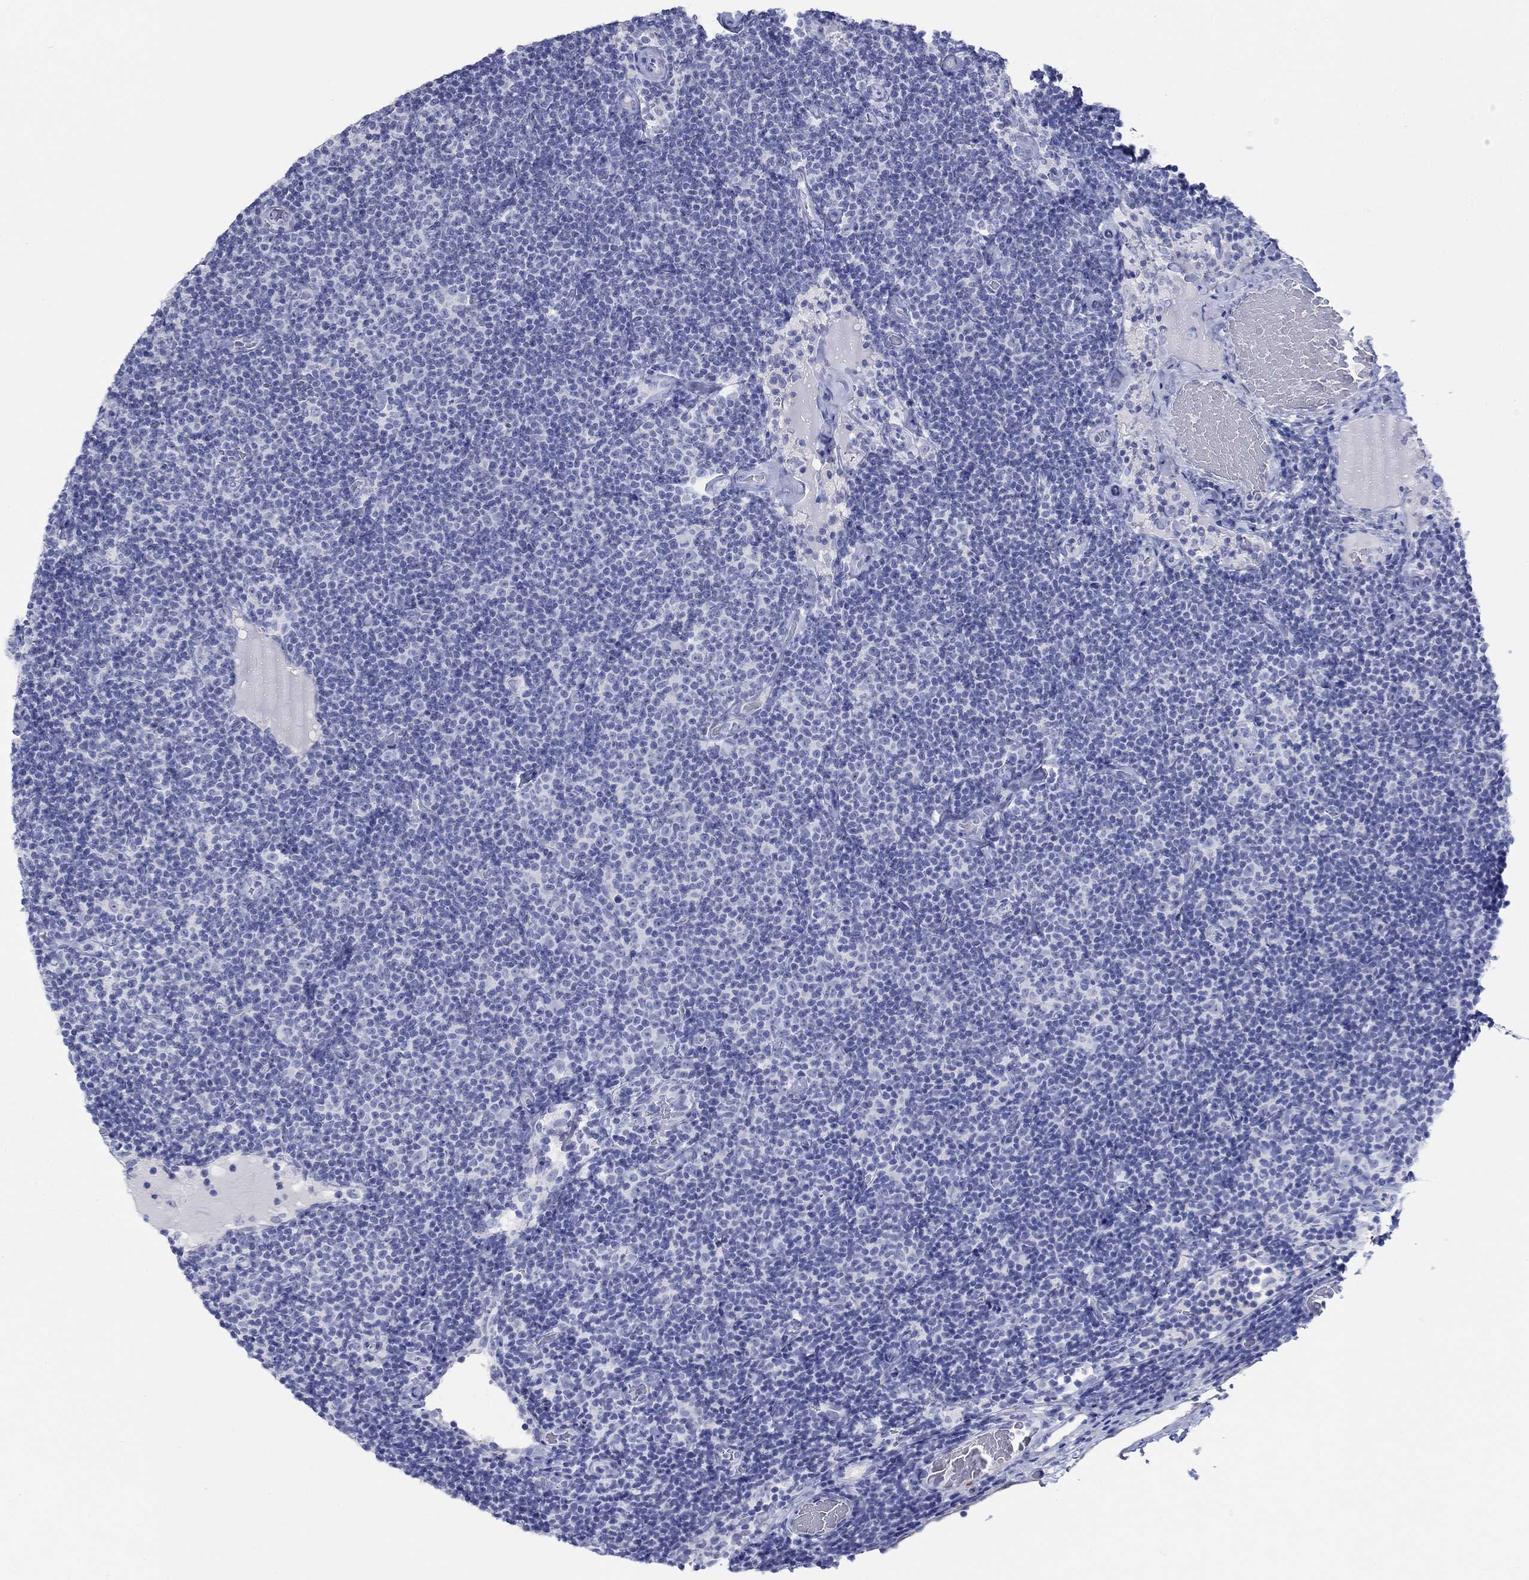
{"staining": {"intensity": "negative", "quantity": "none", "location": "none"}, "tissue": "lymphoma", "cell_type": "Tumor cells", "image_type": "cancer", "snomed": [{"axis": "morphology", "description": "Malignant lymphoma, non-Hodgkin's type, Low grade"}, {"axis": "topography", "description": "Lymph node"}], "caption": "Tumor cells are negative for brown protein staining in malignant lymphoma, non-Hodgkin's type (low-grade). (Brightfield microscopy of DAB IHC at high magnification).", "gene": "PDYN", "patient": {"sex": "male", "age": 81}}